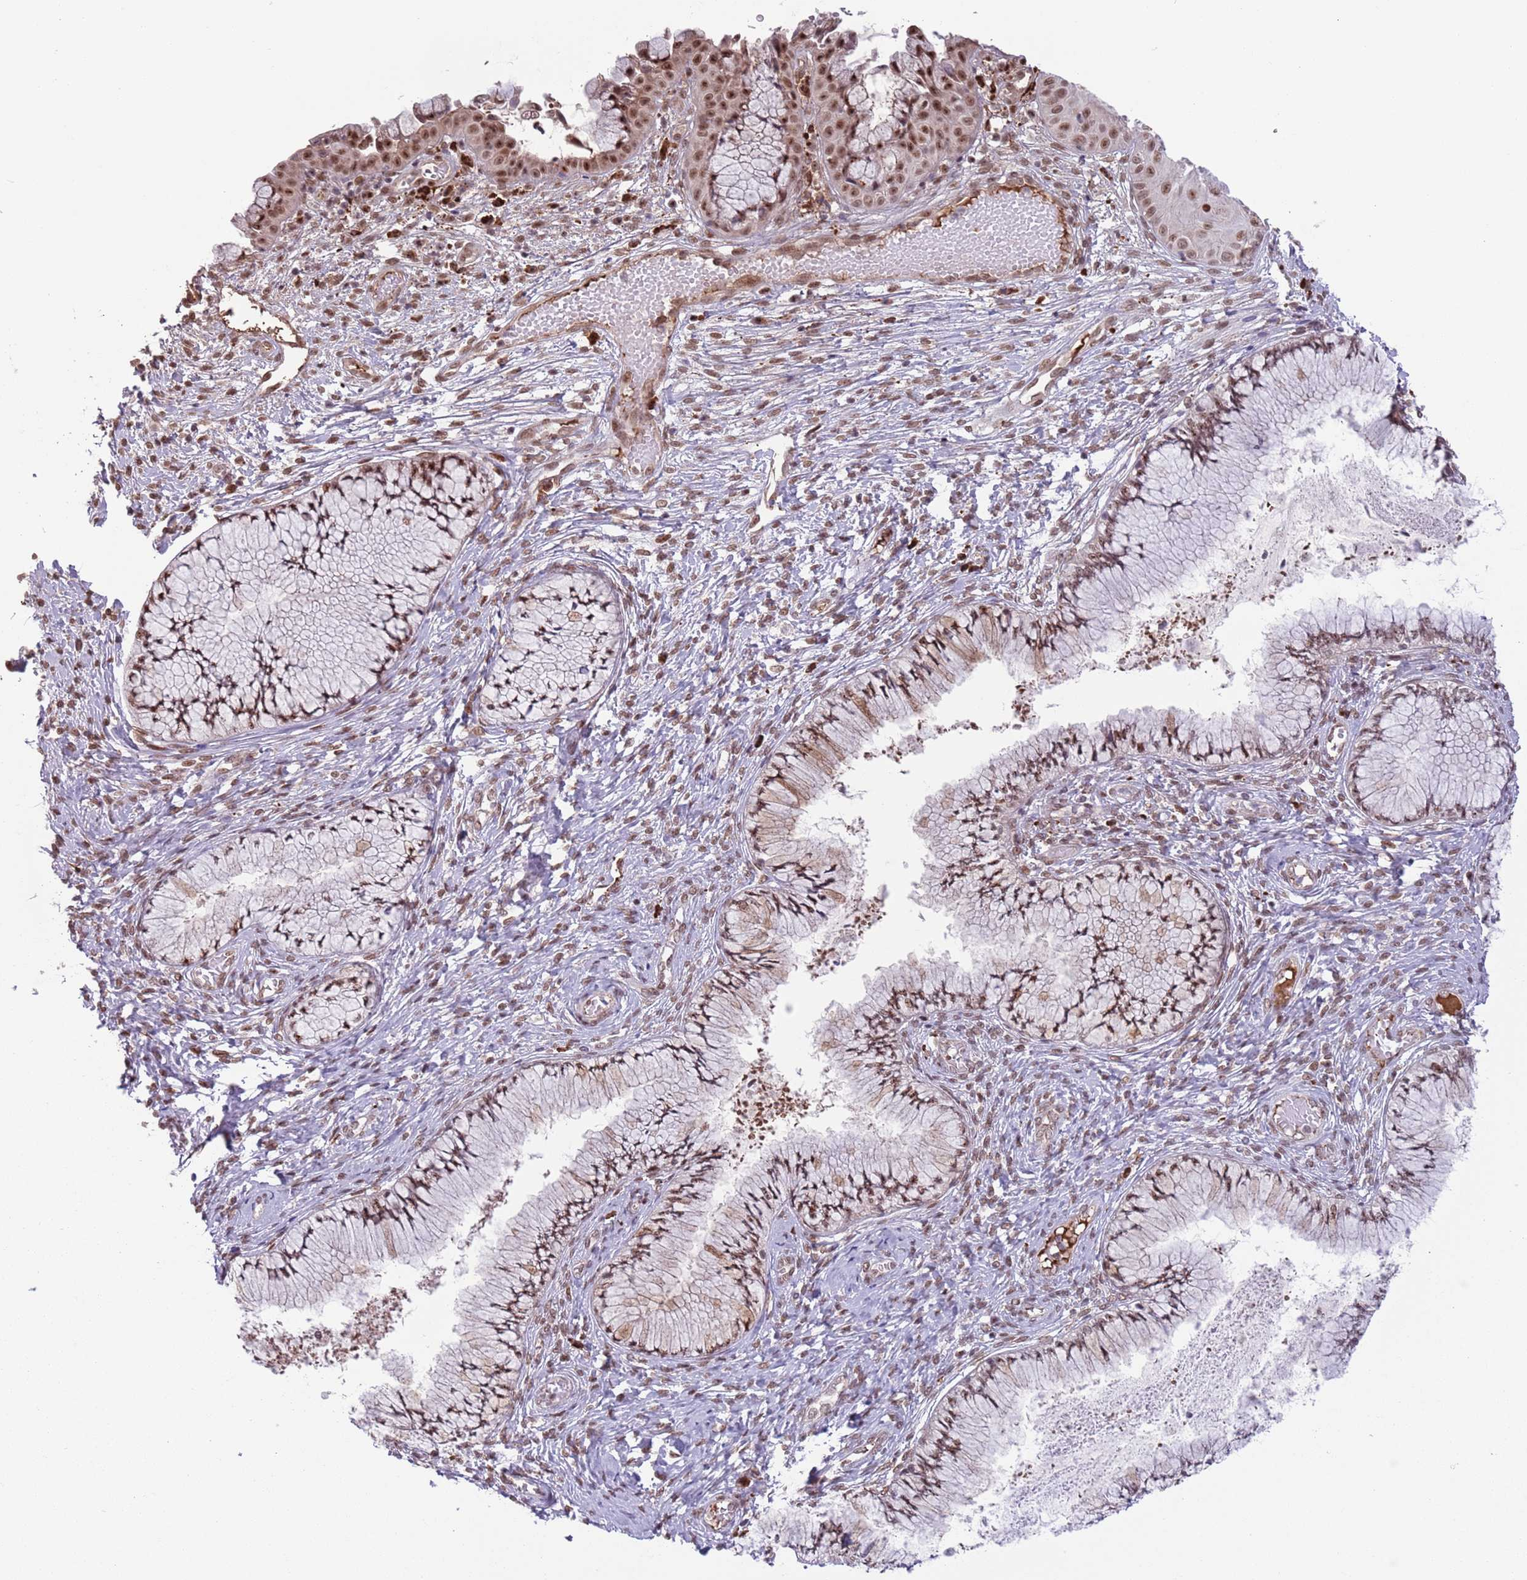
{"staining": {"intensity": "moderate", "quantity": ">75%", "location": "nuclear"}, "tissue": "cervix", "cell_type": "Glandular cells", "image_type": "normal", "snomed": [{"axis": "morphology", "description": "Normal tissue, NOS"}, {"axis": "topography", "description": "Cervix"}], "caption": "This is a photomicrograph of immunohistochemistry (IHC) staining of normal cervix, which shows moderate expression in the nuclear of glandular cells.", "gene": "SIPA1L3", "patient": {"sex": "female", "age": 42}}